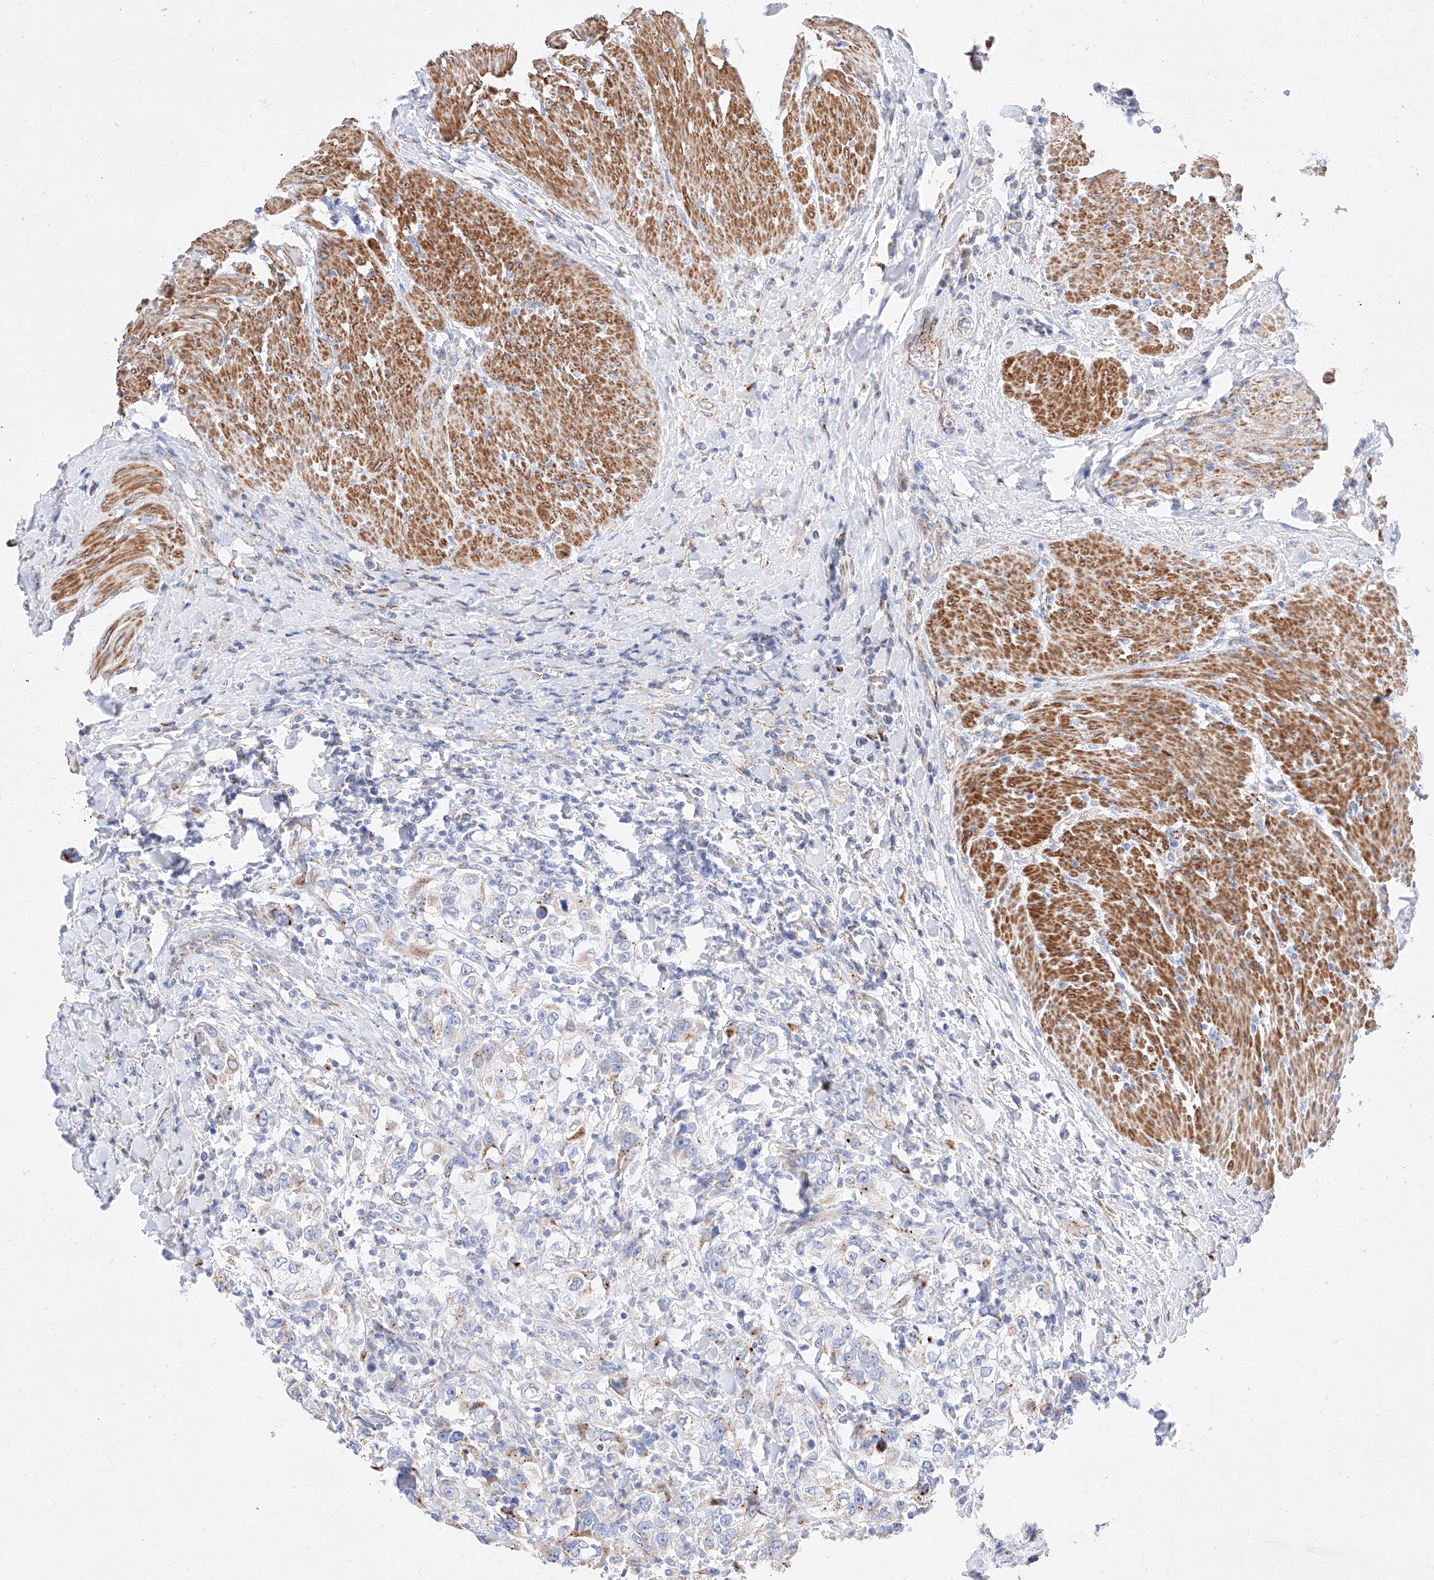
{"staining": {"intensity": "moderate", "quantity": "<25%", "location": "cytoplasmic/membranous"}, "tissue": "urothelial cancer", "cell_type": "Tumor cells", "image_type": "cancer", "snomed": [{"axis": "morphology", "description": "Urothelial carcinoma, High grade"}, {"axis": "topography", "description": "Urinary bladder"}], "caption": "Immunohistochemical staining of human urothelial cancer exhibits low levels of moderate cytoplasmic/membranous positivity in about <25% of tumor cells.", "gene": "C6orf62", "patient": {"sex": "female", "age": 80}}